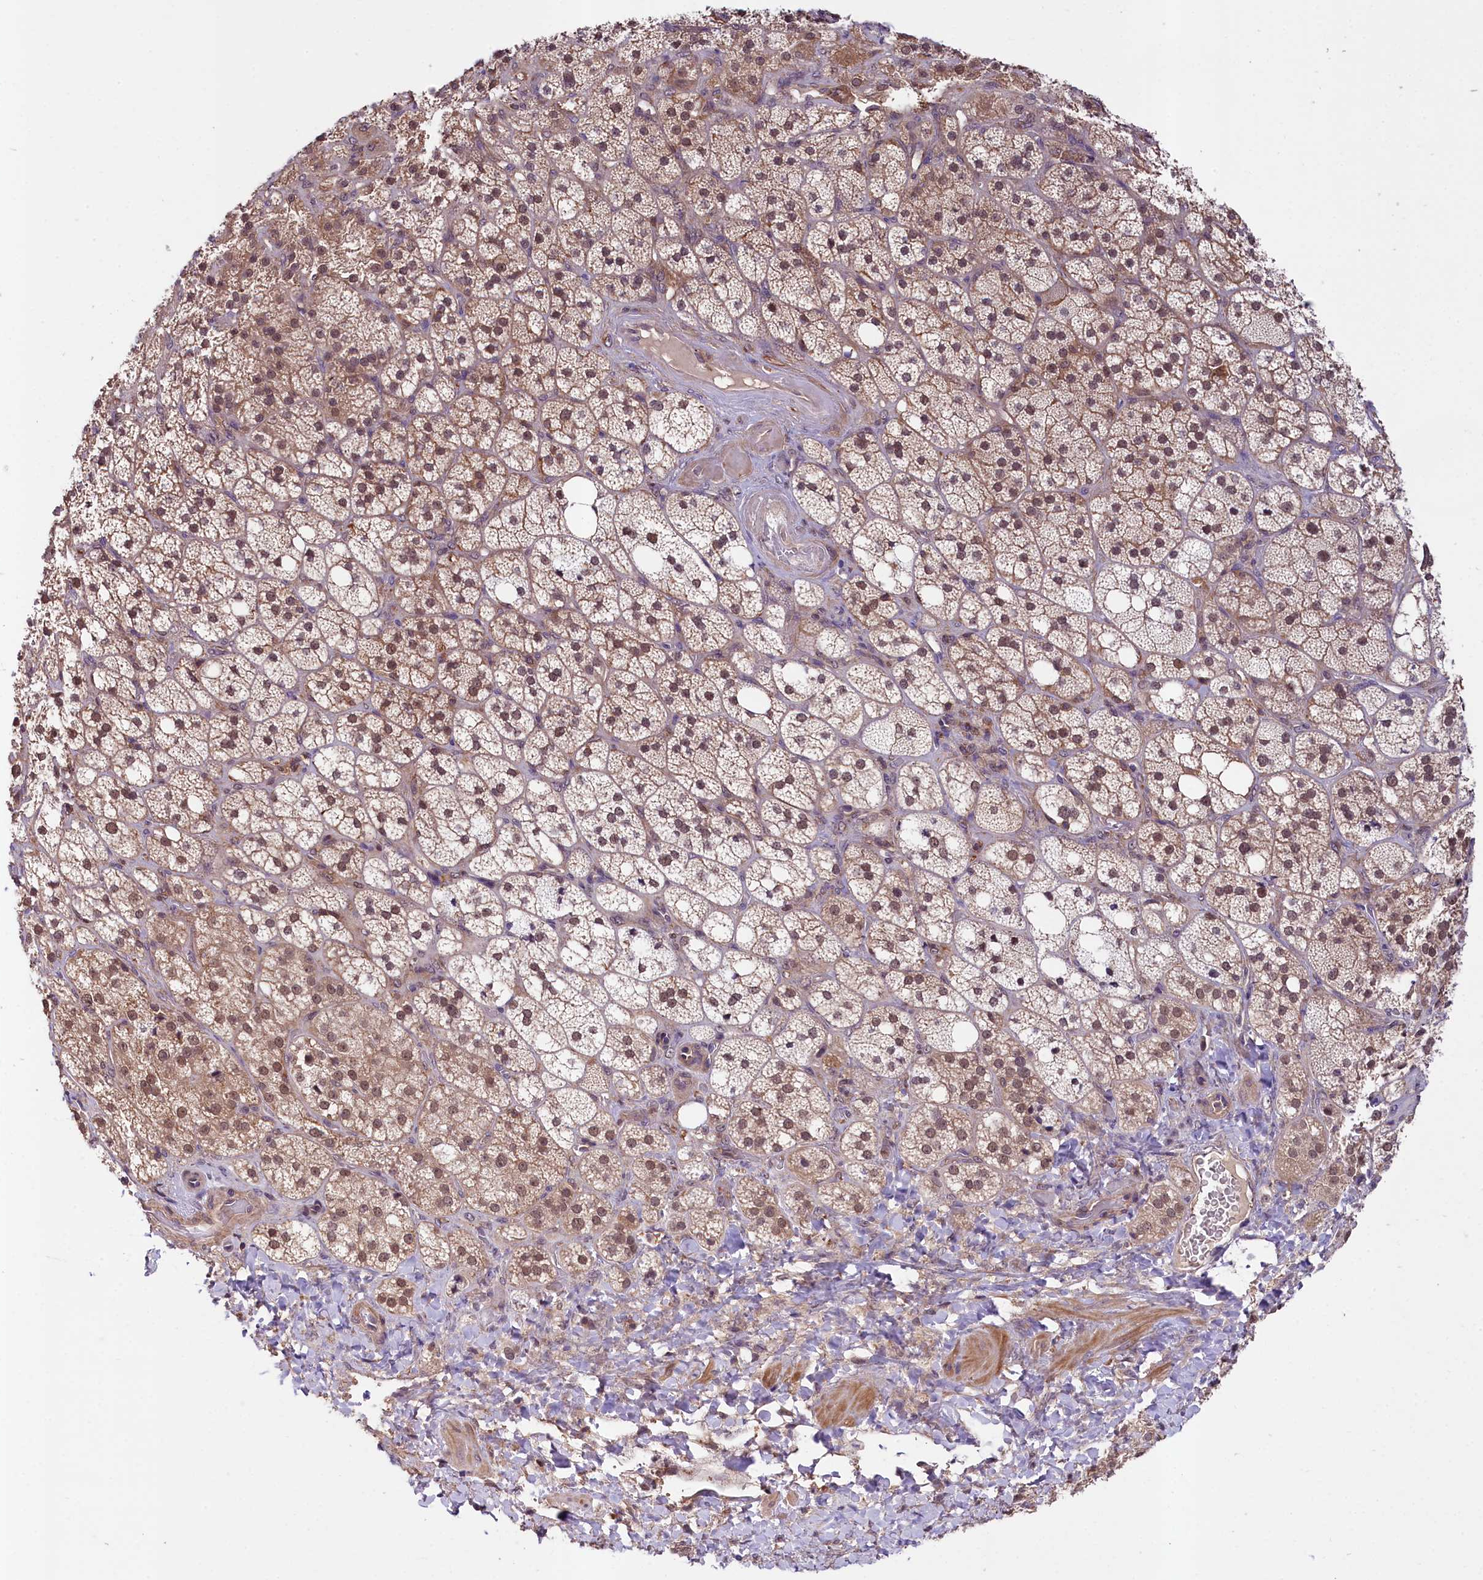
{"staining": {"intensity": "moderate", "quantity": "25%-75%", "location": "cytoplasmic/membranous,nuclear"}, "tissue": "adrenal gland", "cell_type": "Glandular cells", "image_type": "normal", "snomed": [{"axis": "morphology", "description": "Normal tissue, NOS"}, {"axis": "topography", "description": "Adrenal gland"}], "caption": "Unremarkable adrenal gland reveals moderate cytoplasmic/membranous,nuclear positivity in about 25%-75% of glandular cells, visualized by immunohistochemistry. The protein is stained brown, and the nuclei are stained in blue (DAB IHC with brightfield microscopy, high magnification).", "gene": "SKIDA1", "patient": {"sex": "male", "age": 61}}